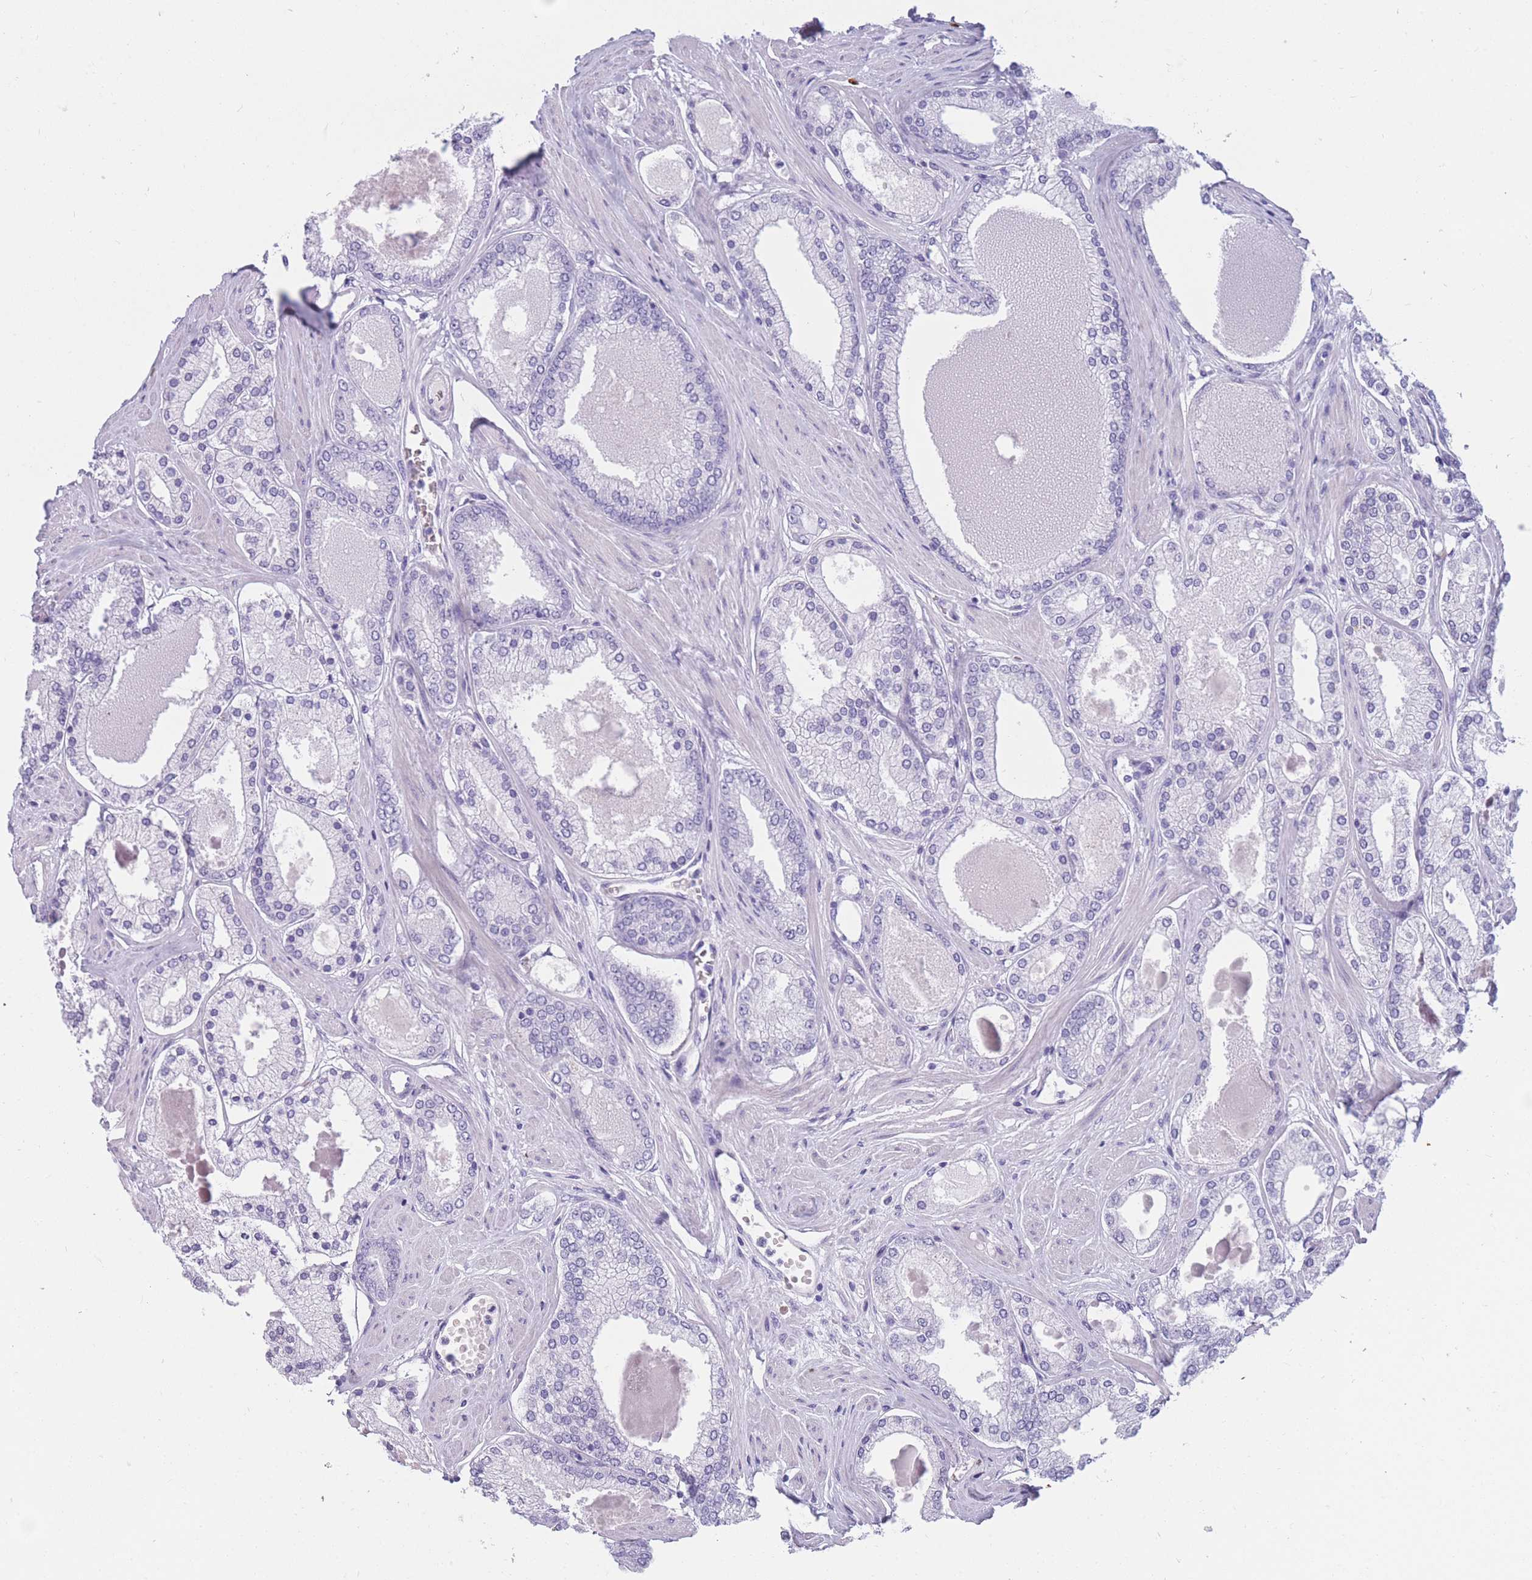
{"staining": {"intensity": "negative", "quantity": "none", "location": "none"}, "tissue": "prostate cancer", "cell_type": "Tumor cells", "image_type": "cancer", "snomed": [{"axis": "morphology", "description": "Adenocarcinoma, Low grade"}, {"axis": "topography", "description": "Prostate"}], "caption": "Immunohistochemistry (IHC) of prostate cancer exhibits no expression in tumor cells. The staining is performed using DAB brown chromogen with nuclei counter-stained in using hematoxylin.", "gene": "TNFSF11", "patient": {"sex": "male", "age": 42}}